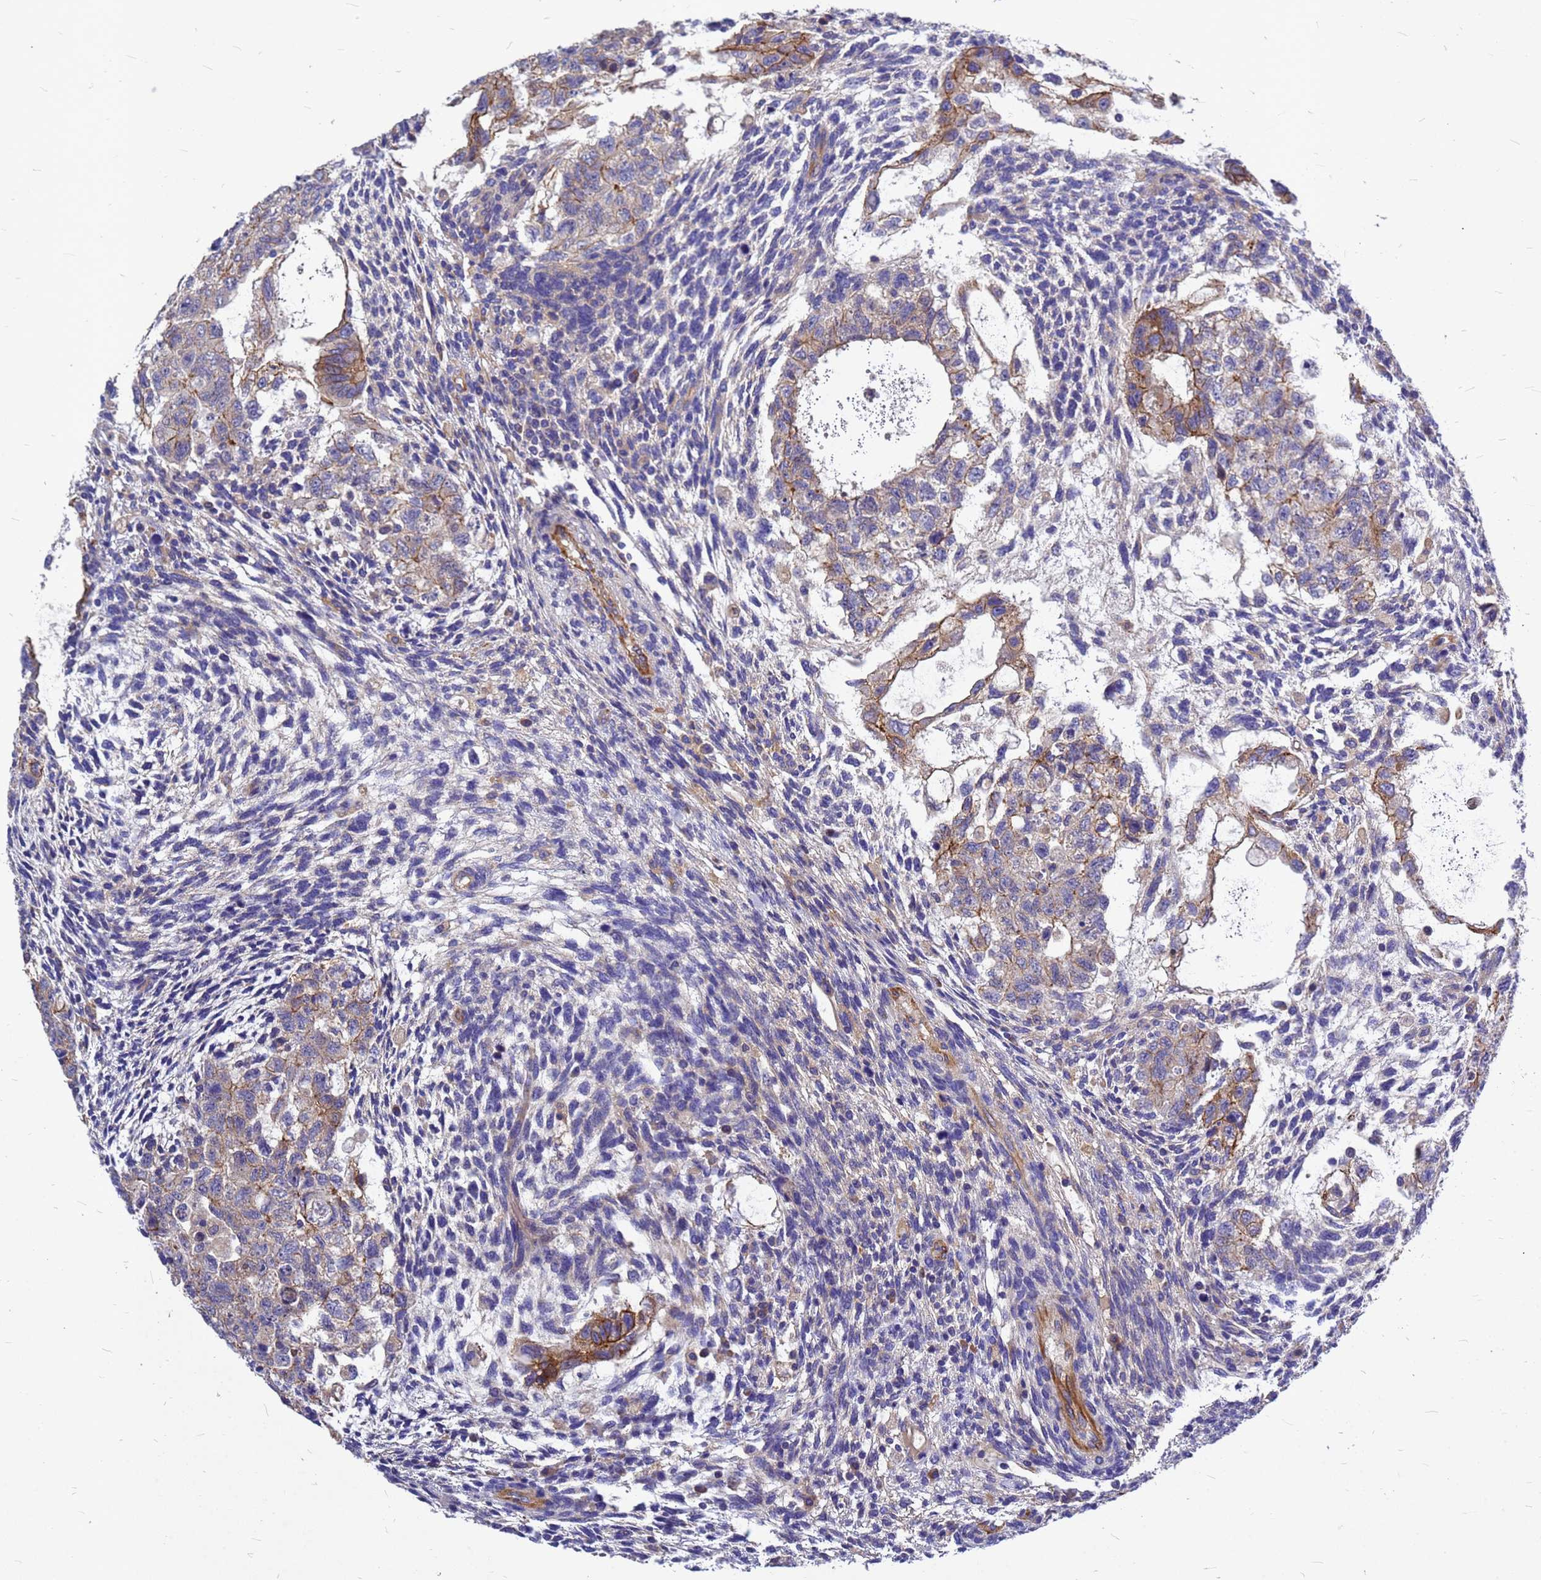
{"staining": {"intensity": "moderate", "quantity": "25%-75%", "location": "cytoplasmic/membranous"}, "tissue": "testis cancer", "cell_type": "Tumor cells", "image_type": "cancer", "snomed": [{"axis": "morphology", "description": "Carcinoma, Embryonal, NOS"}, {"axis": "topography", "description": "Testis"}], "caption": "Human testis embryonal carcinoma stained with a protein marker shows moderate staining in tumor cells.", "gene": "FBXW5", "patient": {"sex": "male", "age": 36}}